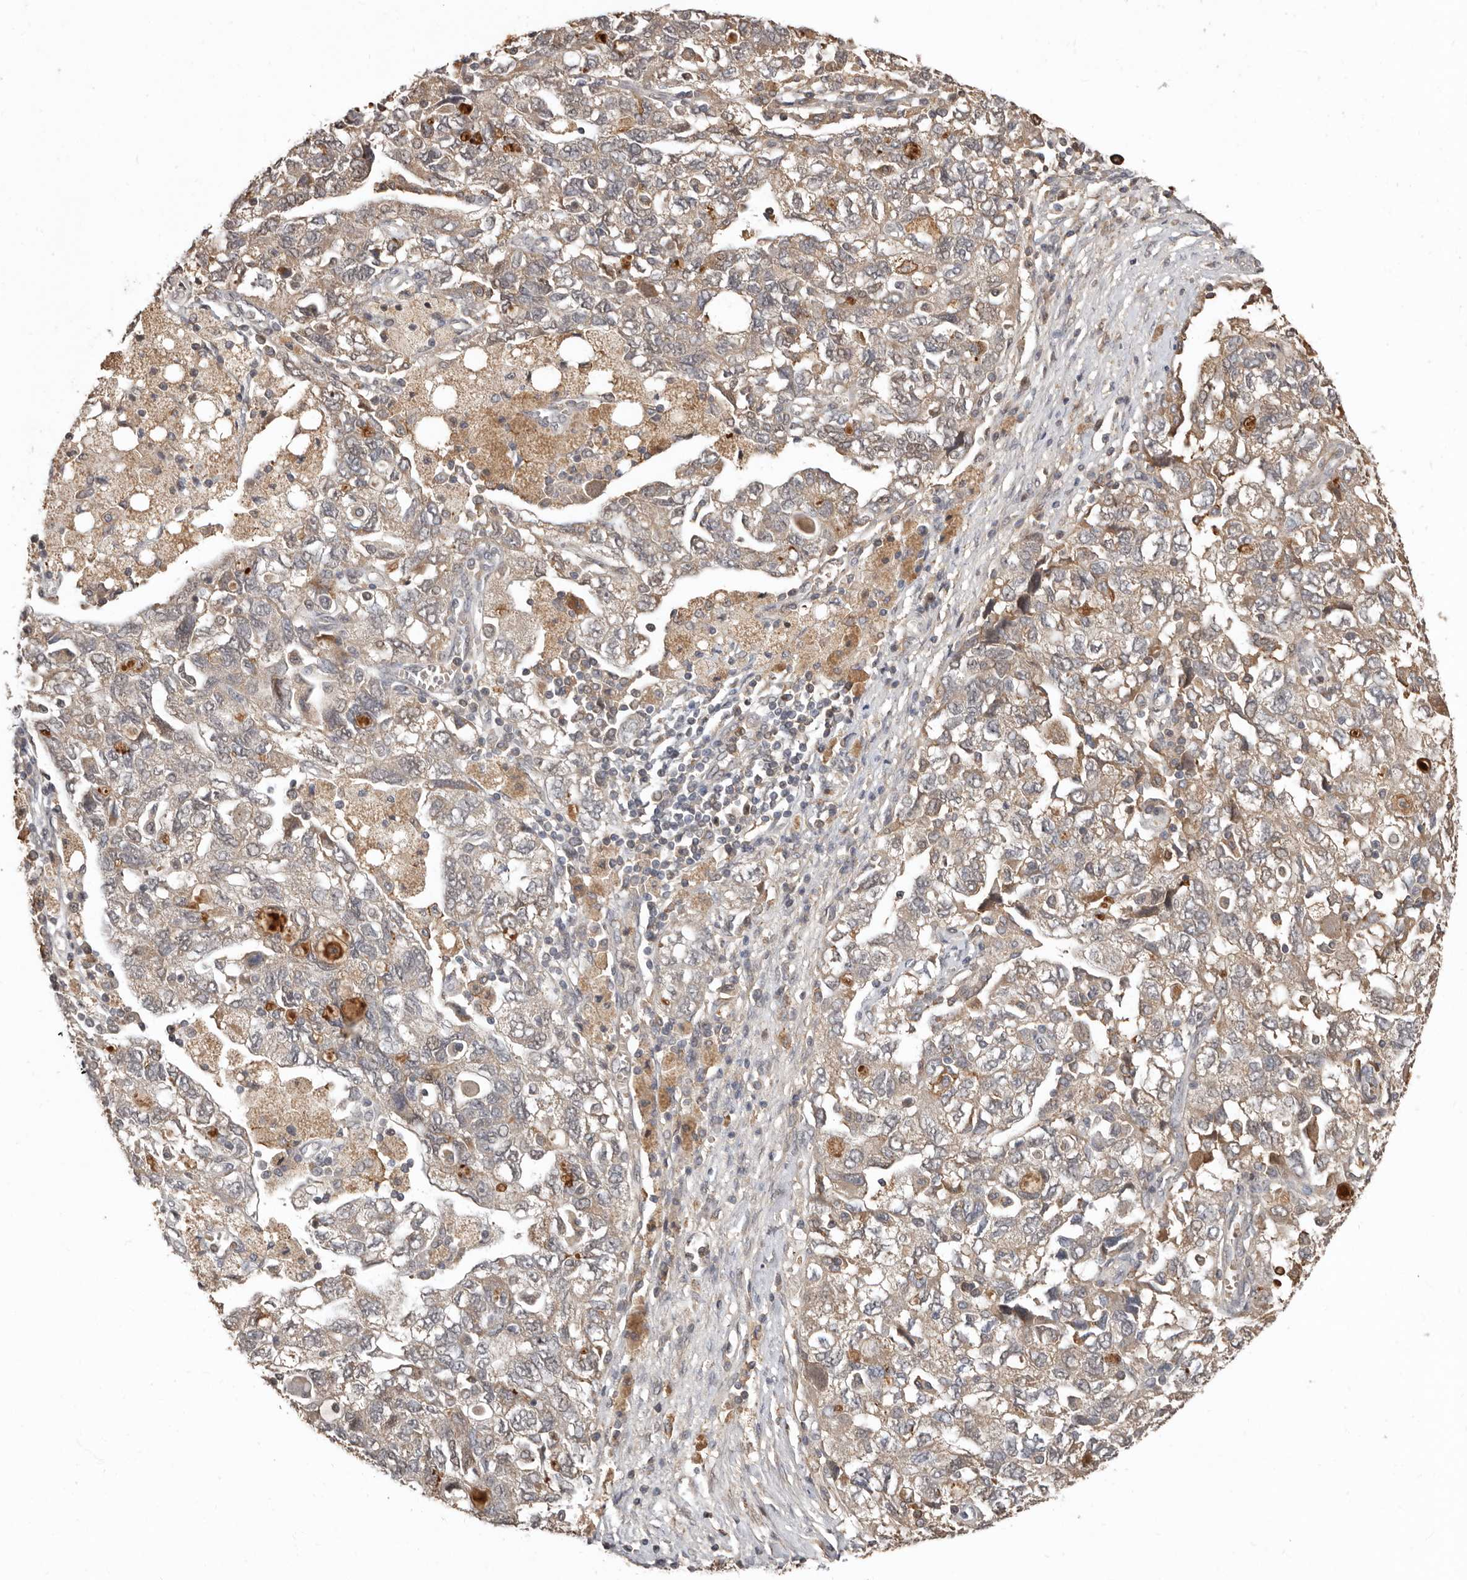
{"staining": {"intensity": "moderate", "quantity": ">75%", "location": "cytoplasmic/membranous"}, "tissue": "ovarian cancer", "cell_type": "Tumor cells", "image_type": "cancer", "snomed": [{"axis": "morphology", "description": "Carcinoma, NOS"}, {"axis": "morphology", "description": "Cystadenocarcinoma, serous, NOS"}, {"axis": "topography", "description": "Ovary"}], "caption": "Protein staining demonstrates moderate cytoplasmic/membranous staining in about >75% of tumor cells in ovarian cancer (serous cystadenocarcinoma). Nuclei are stained in blue.", "gene": "LRGUK", "patient": {"sex": "female", "age": 69}}